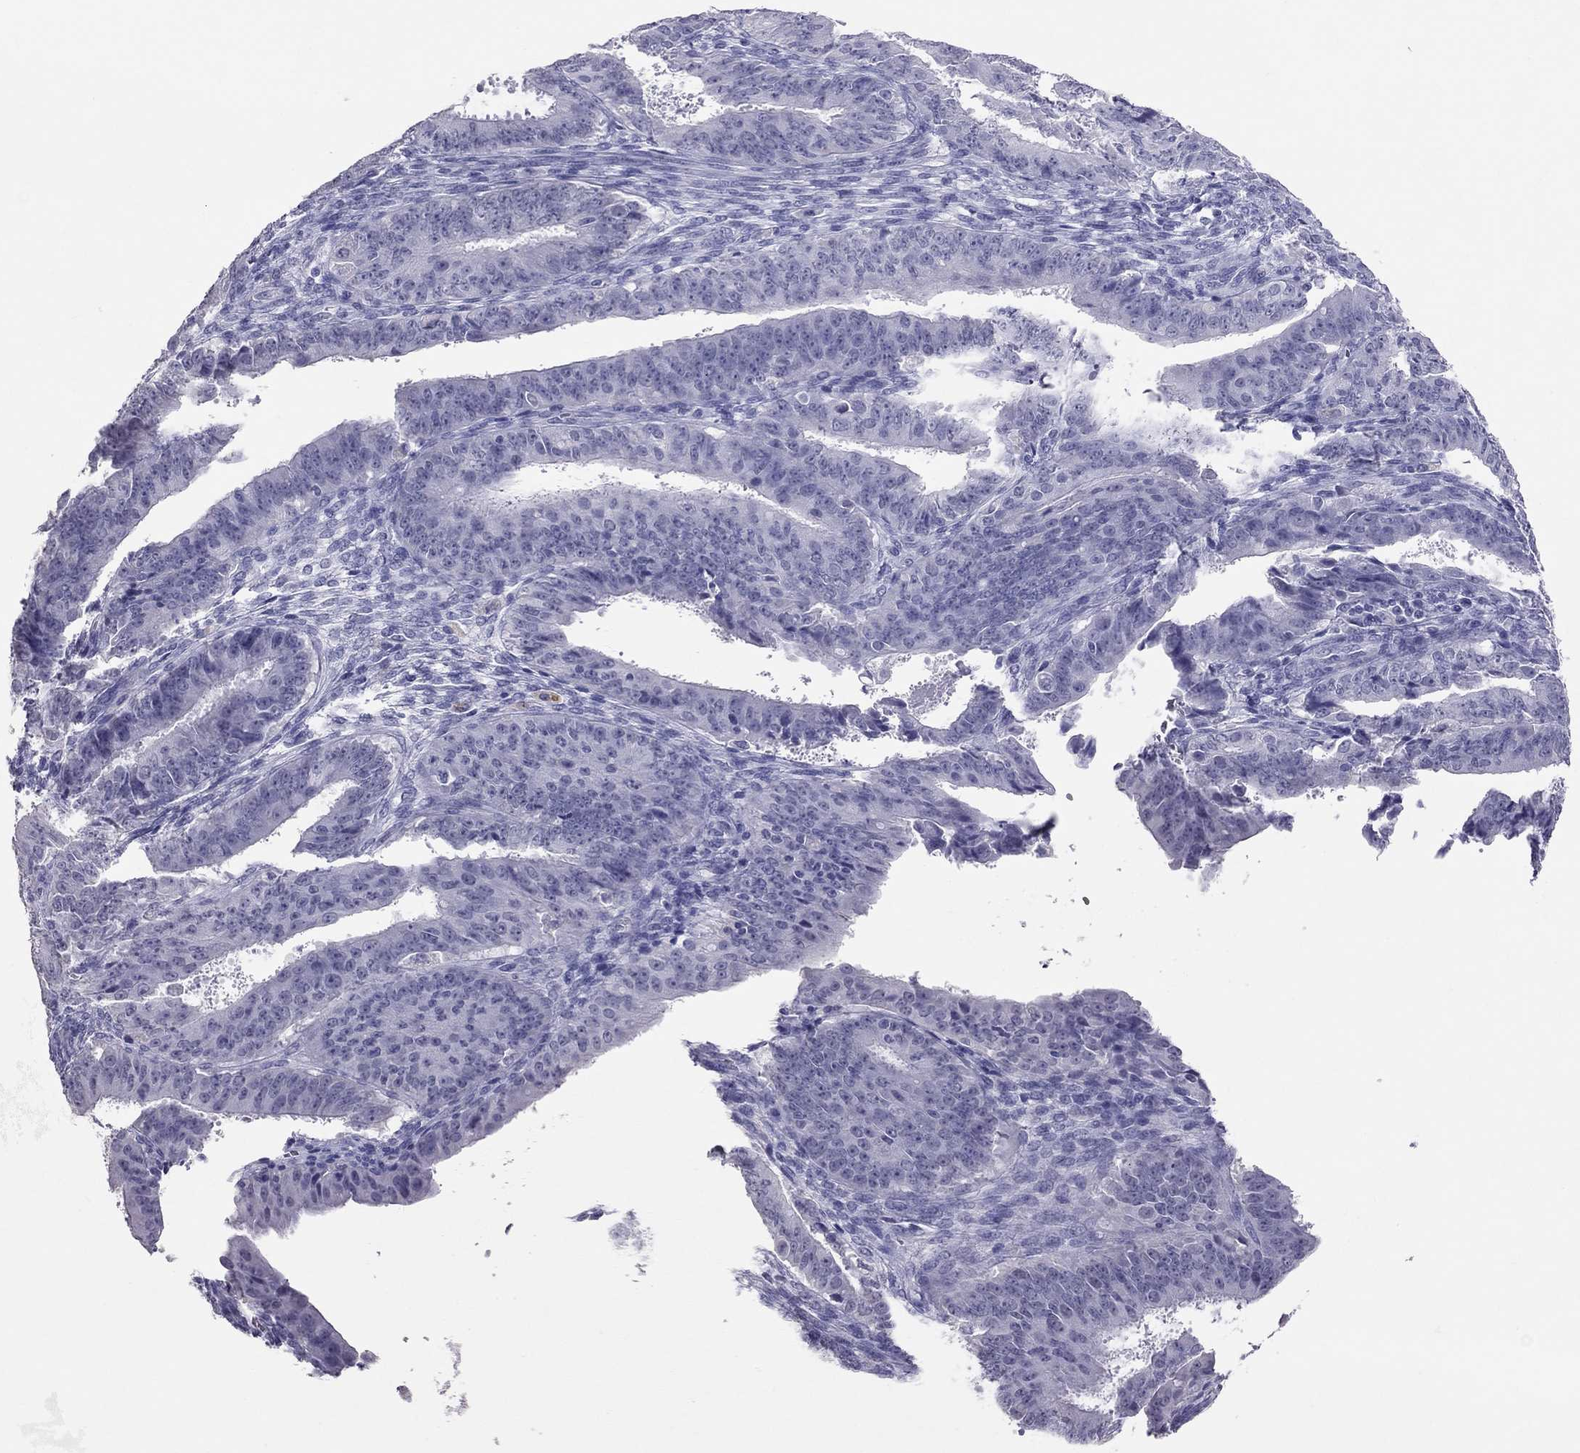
{"staining": {"intensity": "negative", "quantity": "none", "location": "none"}, "tissue": "ovarian cancer", "cell_type": "Tumor cells", "image_type": "cancer", "snomed": [{"axis": "morphology", "description": "Carcinoma, endometroid"}, {"axis": "topography", "description": "Ovary"}], "caption": "Ovarian cancer was stained to show a protein in brown. There is no significant expression in tumor cells.", "gene": "PSMB11", "patient": {"sex": "female", "age": 42}}